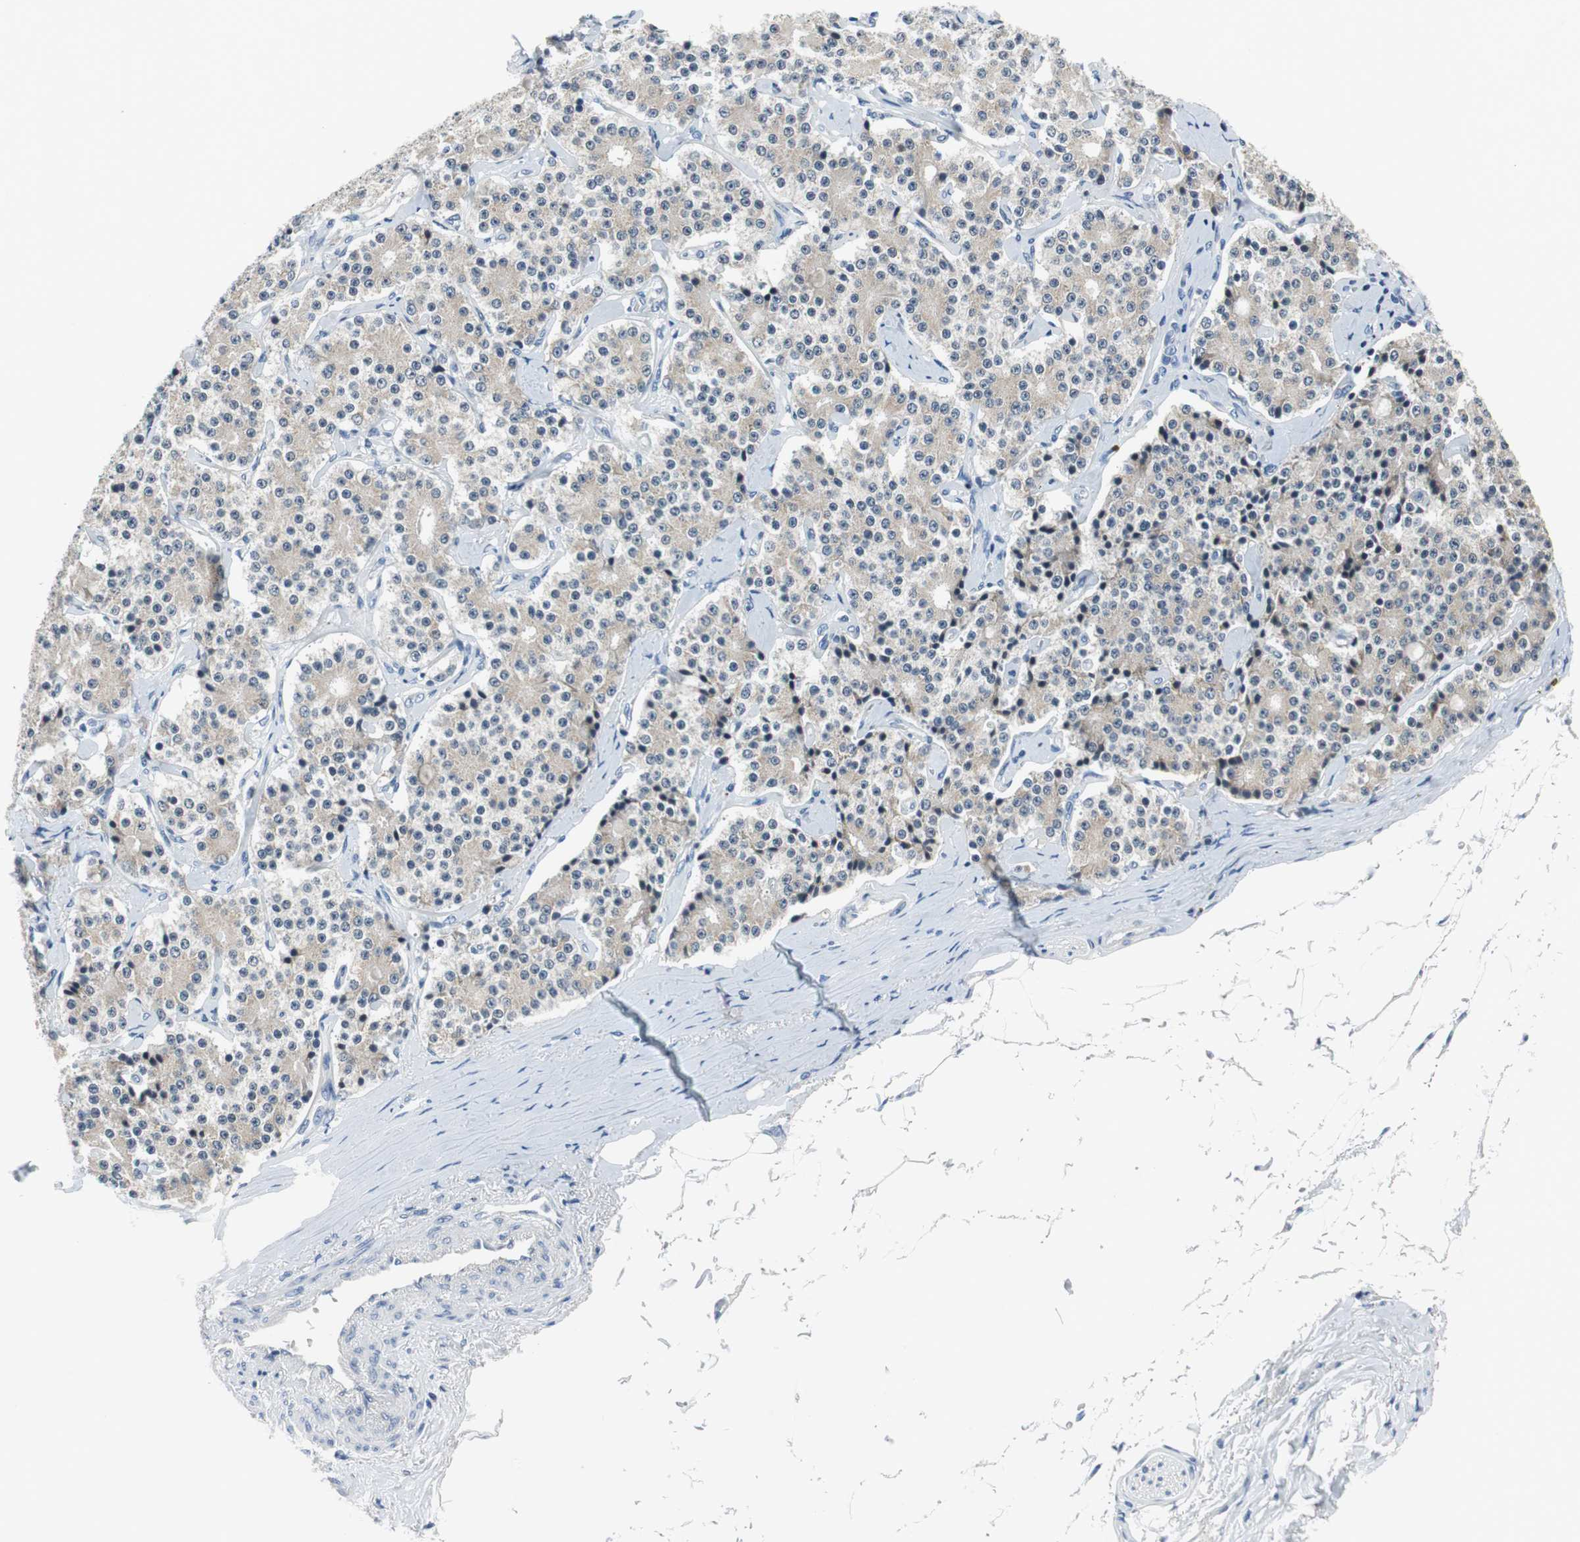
{"staining": {"intensity": "moderate", "quantity": "25%-75%", "location": "cytoplasmic/membranous"}, "tissue": "carcinoid", "cell_type": "Tumor cells", "image_type": "cancer", "snomed": [{"axis": "morphology", "description": "Carcinoid, malignant, NOS"}, {"axis": "topography", "description": "Colon"}], "caption": "Protein analysis of carcinoid tissue displays moderate cytoplasmic/membranous expression in about 25%-75% of tumor cells.", "gene": "PLAA", "patient": {"sex": "female", "age": 61}}